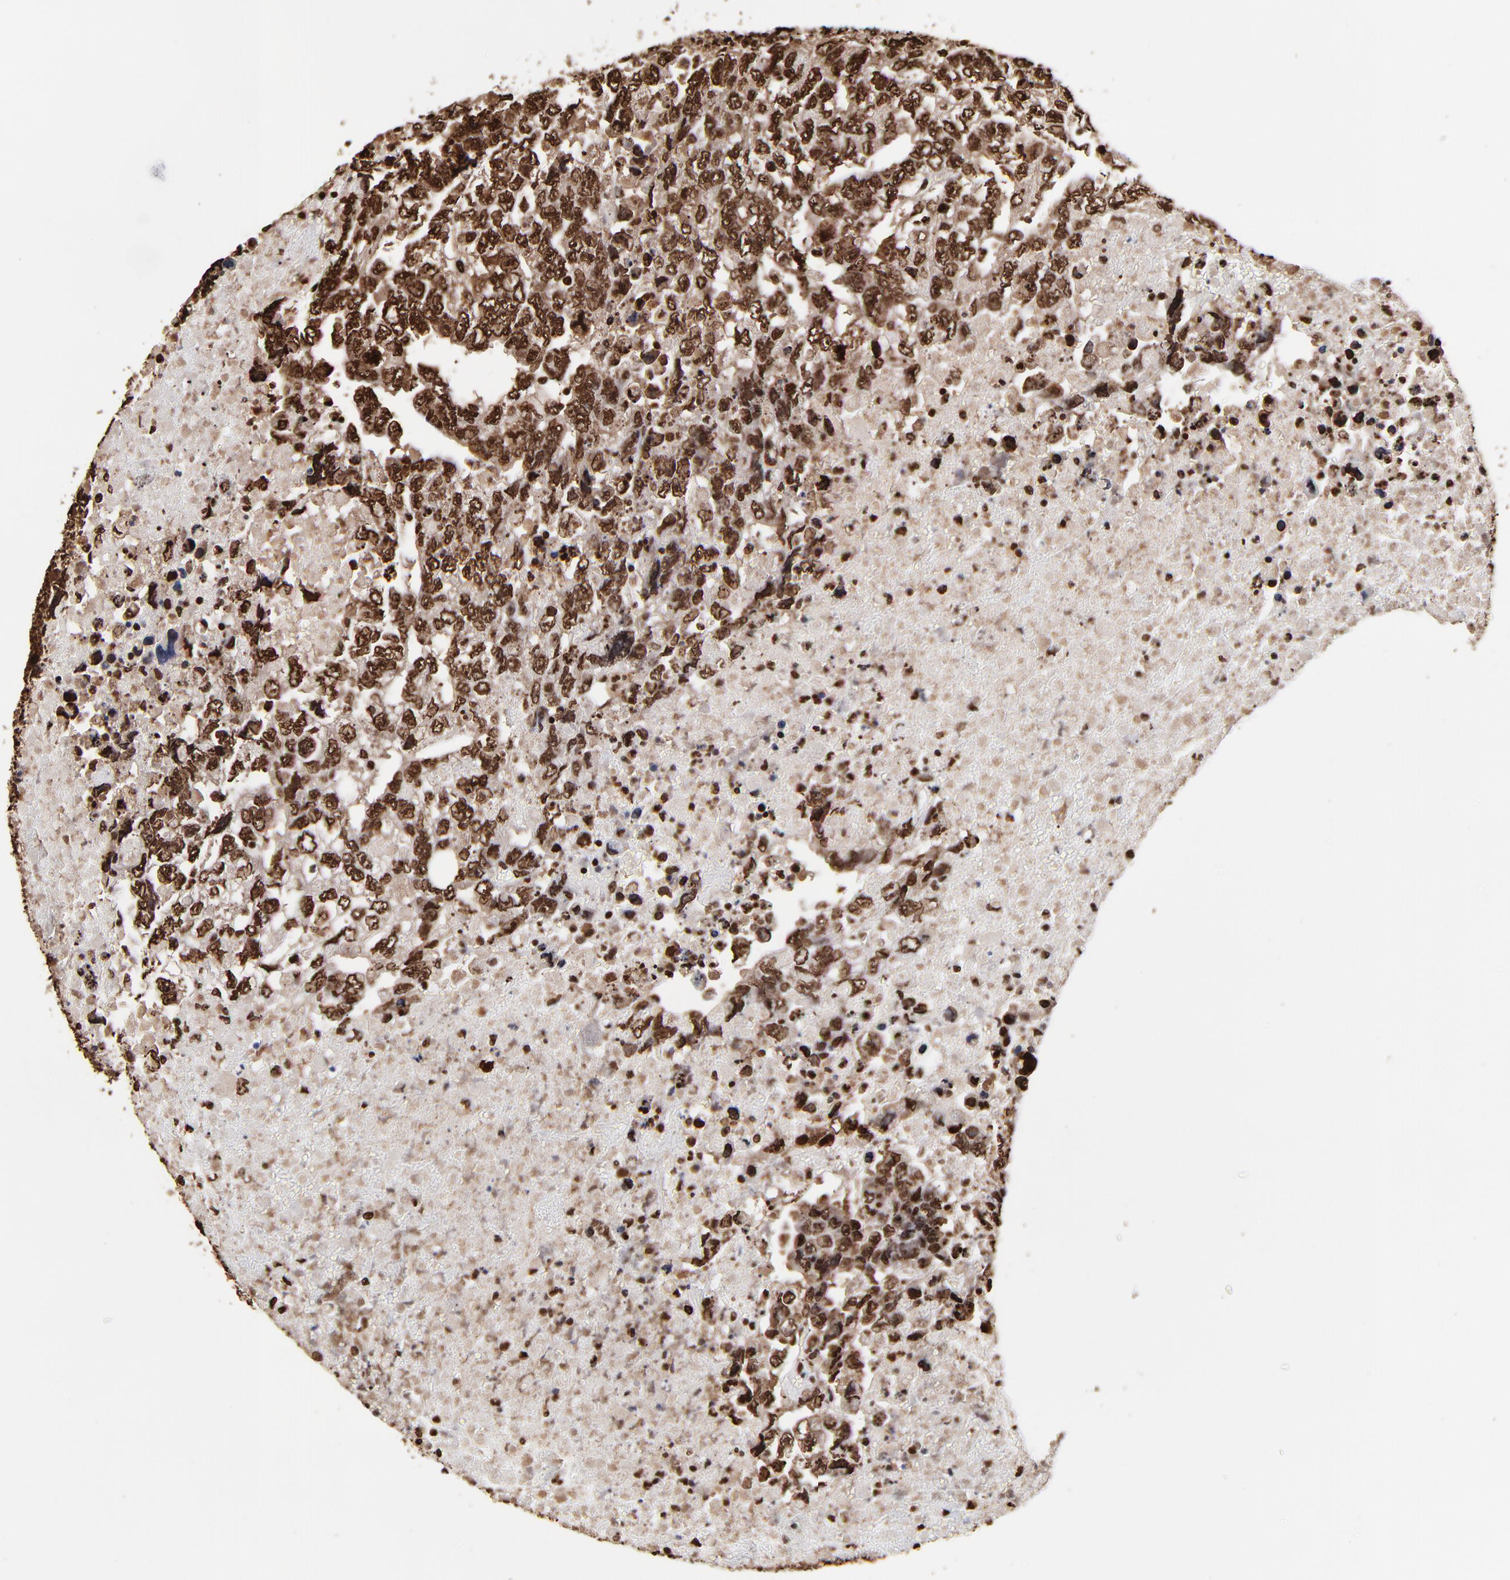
{"staining": {"intensity": "strong", "quantity": ">75%", "location": "nuclear"}, "tissue": "testis cancer", "cell_type": "Tumor cells", "image_type": "cancer", "snomed": [{"axis": "morphology", "description": "Carcinoma, Embryonal, NOS"}, {"axis": "topography", "description": "Testis"}], "caption": "Human testis embryonal carcinoma stained for a protein (brown) reveals strong nuclear positive expression in approximately >75% of tumor cells.", "gene": "ZNF544", "patient": {"sex": "male", "age": 36}}